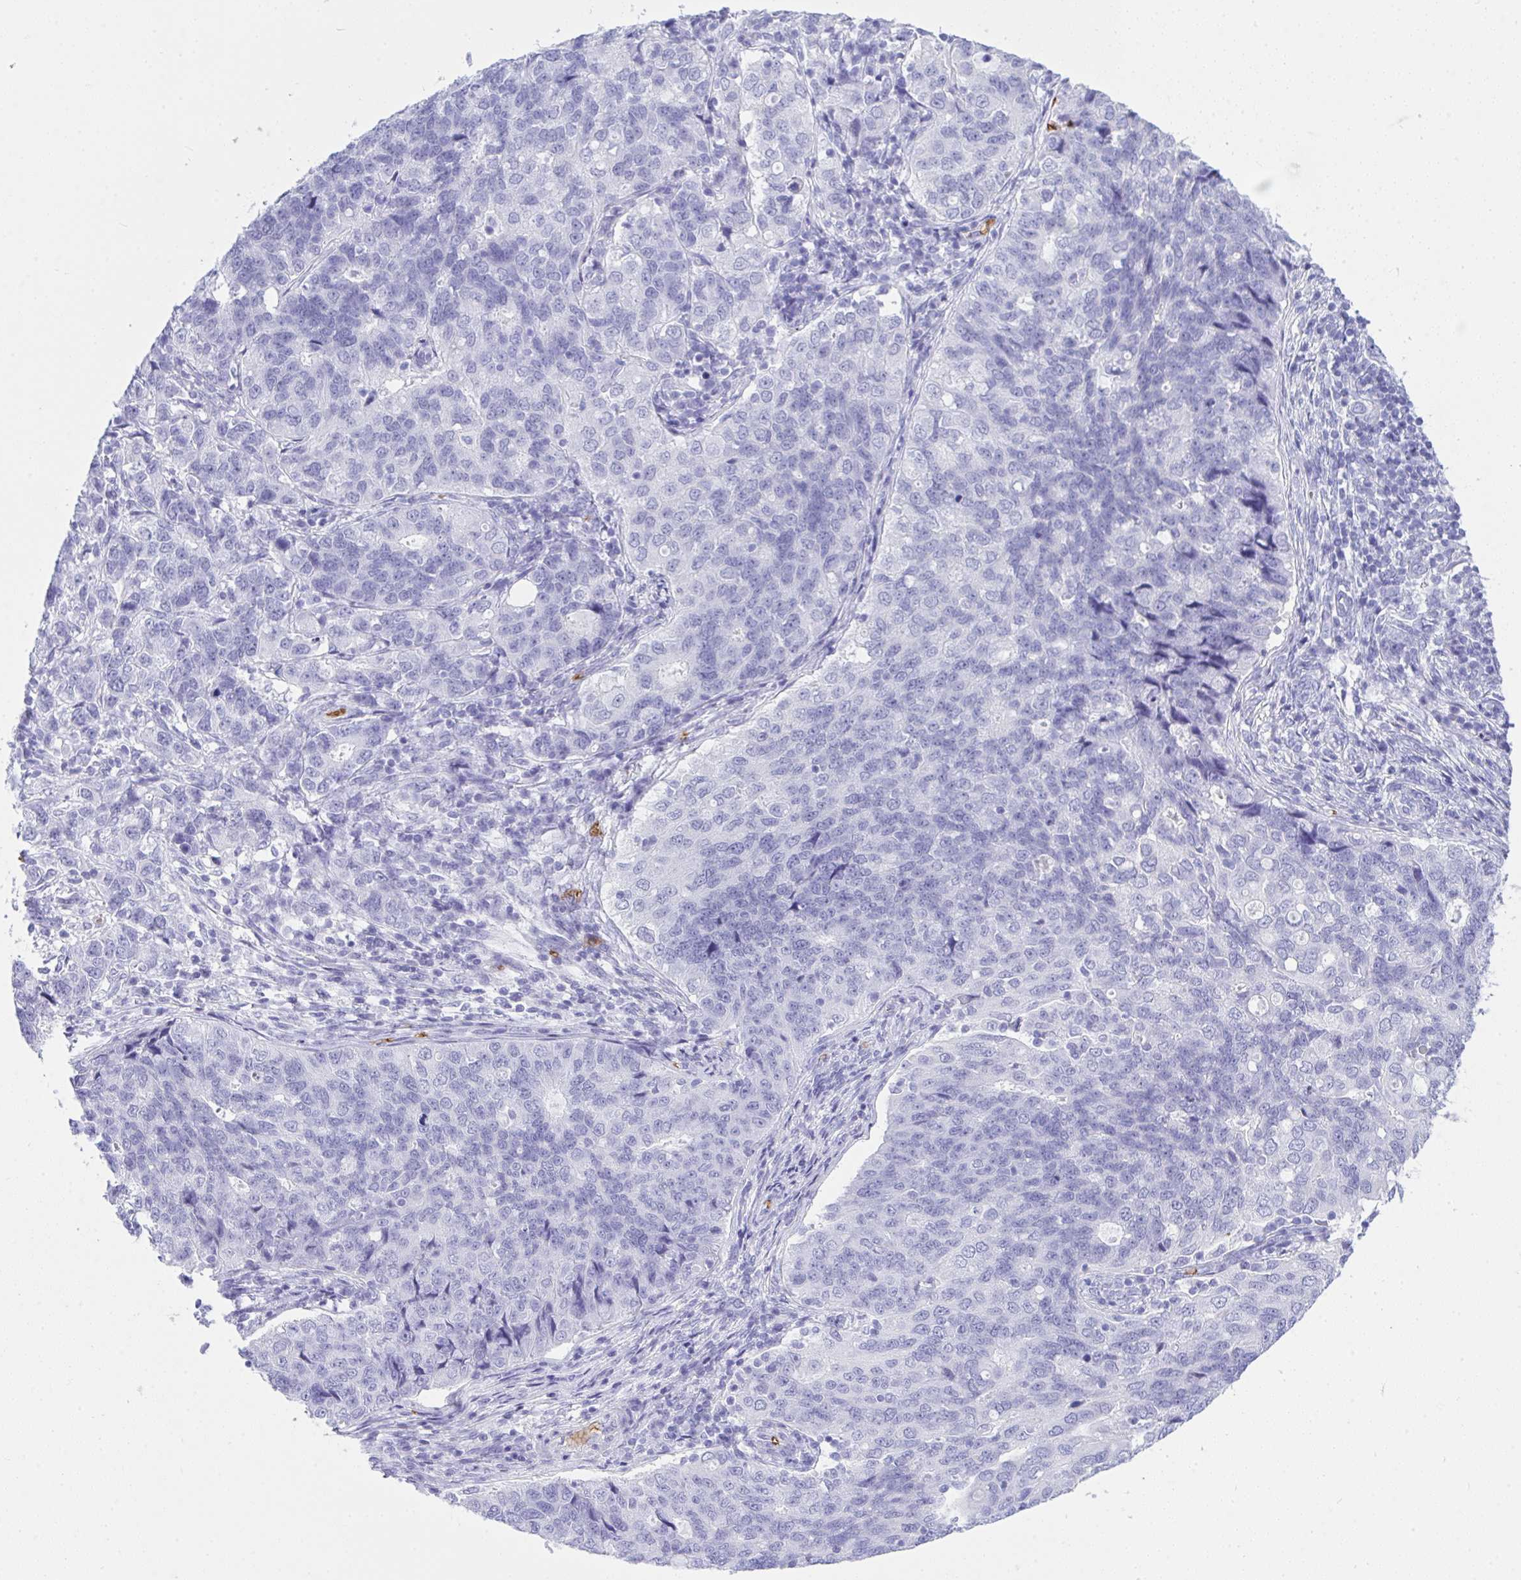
{"staining": {"intensity": "negative", "quantity": "none", "location": "none"}, "tissue": "endometrial cancer", "cell_type": "Tumor cells", "image_type": "cancer", "snomed": [{"axis": "morphology", "description": "Adenocarcinoma, NOS"}, {"axis": "topography", "description": "Endometrium"}], "caption": "IHC image of neoplastic tissue: human adenocarcinoma (endometrial) stained with DAB exhibits no significant protein expression in tumor cells.", "gene": "ANK1", "patient": {"sex": "female", "age": 43}}